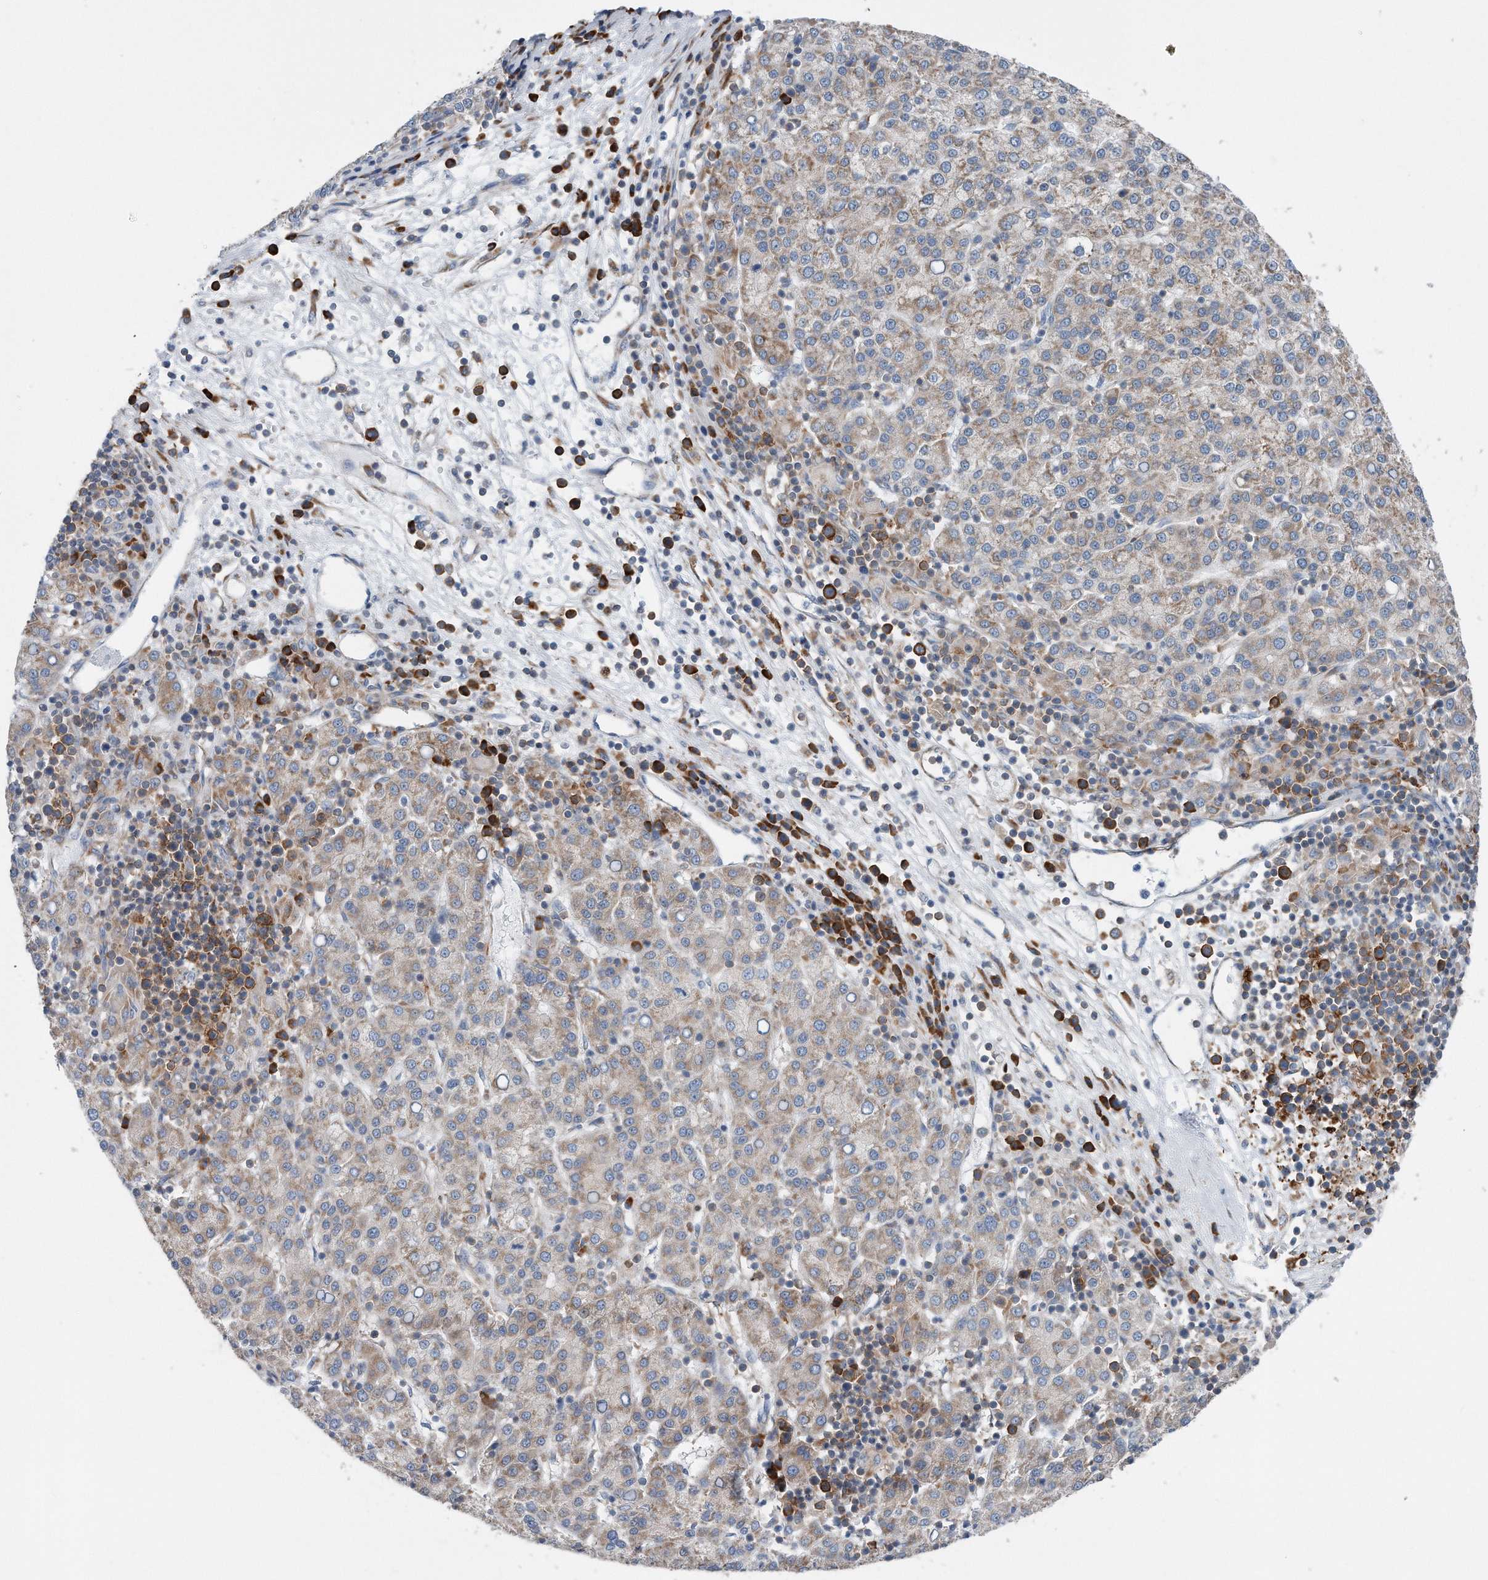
{"staining": {"intensity": "moderate", "quantity": "<25%", "location": "cytoplasmic/membranous"}, "tissue": "liver cancer", "cell_type": "Tumor cells", "image_type": "cancer", "snomed": [{"axis": "morphology", "description": "Carcinoma, Hepatocellular, NOS"}, {"axis": "topography", "description": "Liver"}], "caption": "IHC staining of hepatocellular carcinoma (liver), which demonstrates low levels of moderate cytoplasmic/membranous staining in approximately <25% of tumor cells indicating moderate cytoplasmic/membranous protein positivity. The staining was performed using DAB (3,3'-diaminobenzidine) (brown) for protein detection and nuclei were counterstained in hematoxylin (blue).", "gene": "RPL26L1", "patient": {"sex": "female", "age": 58}}